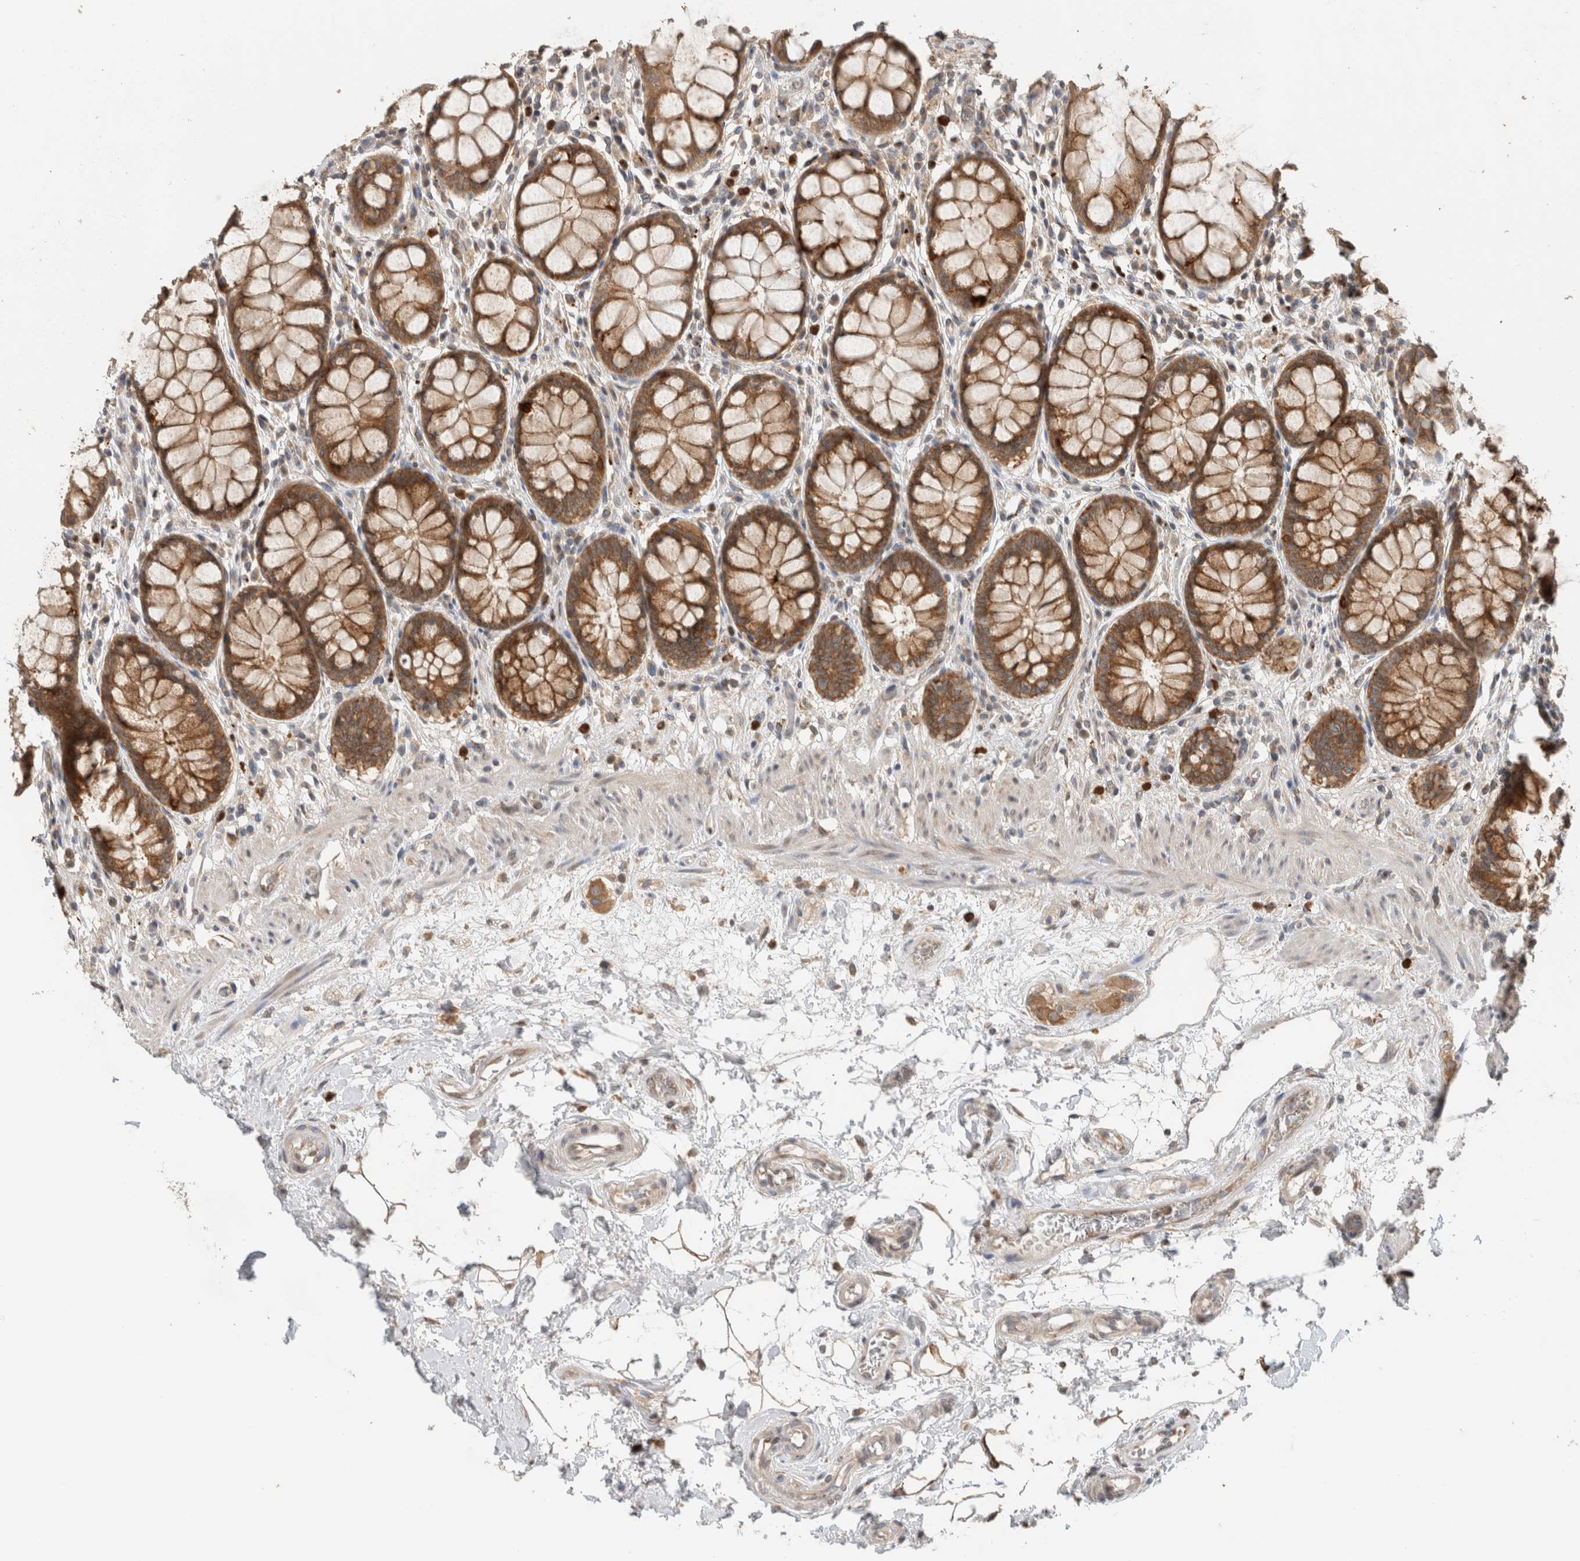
{"staining": {"intensity": "strong", "quantity": ">75%", "location": "cytoplasmic/membranous"}, "tissue": "rectum", "cell_type": "Glandular cells", "image_type": "normal", "snomed": [{"axis": "morphology", "description": "Normal tissue, NOS"}, {"axis": "topography", "description": "Rectum"}], "caption": "A histopathology image of human rectum stained for a protein reveals strong cytoplasmic/membranous brown staining in glandular cells.", "gene": "PUM1", "patient": {"sex": "male", "age": 64}}